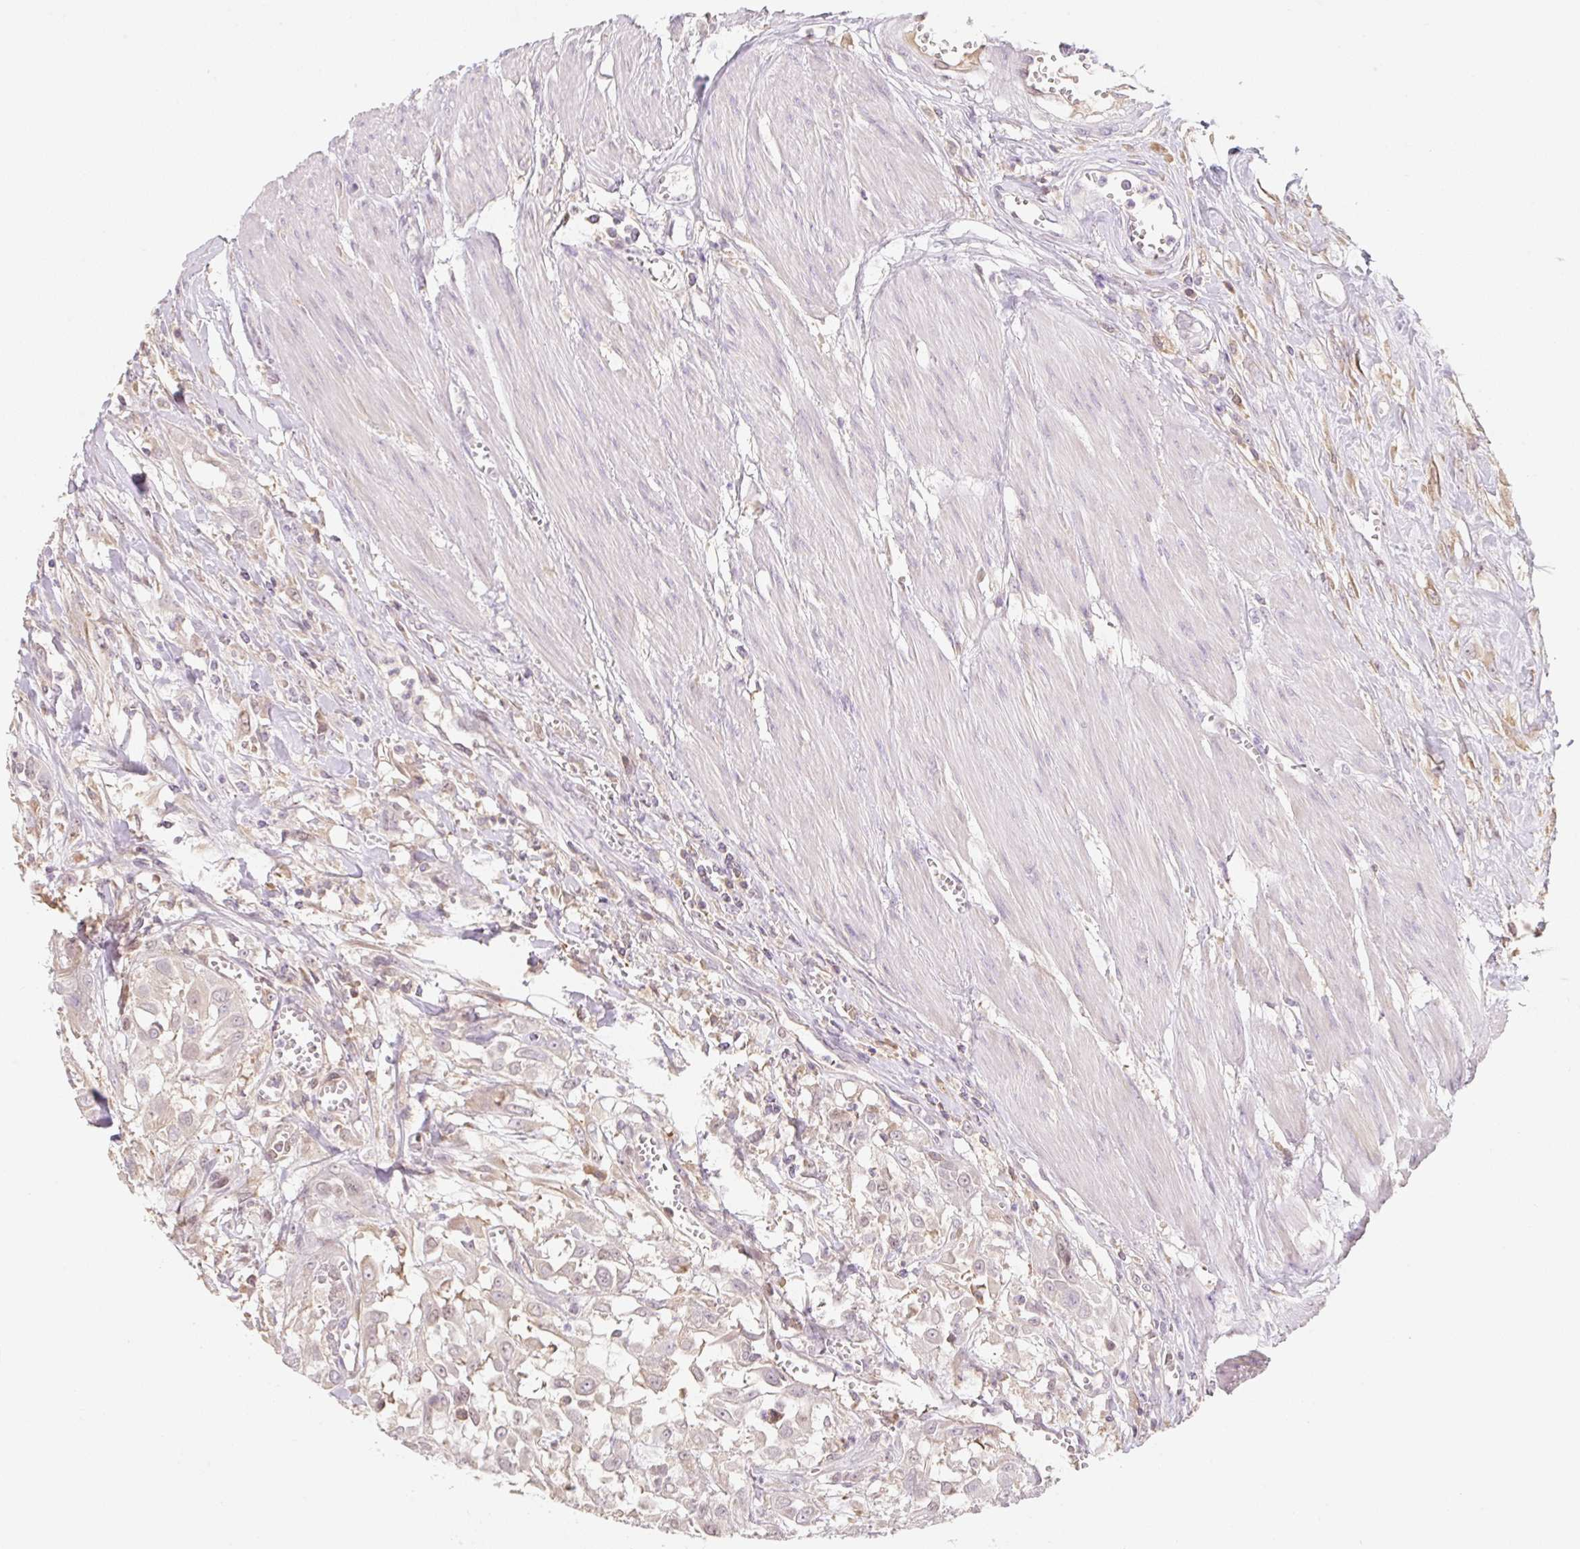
{"staining": {"intensity": "weak", "quantity": "<25%", "location": "nuclear"}, "tissue": "urothelial cancer", "cell_type": "Tumor cells", "image_type": "cancer", "snomed": [{"axis": "morphology", "description": "Urothelial carcinoma, High grade"}, {"axis": "topography", "description": "Urinary bladder"}], "caption": "Micrograph shows no protein positivity in tumor cells of high-grade urothelial carcinoma tissue.", "gene": "MIA2", "patient": {"sex": "male", "age": 57}}